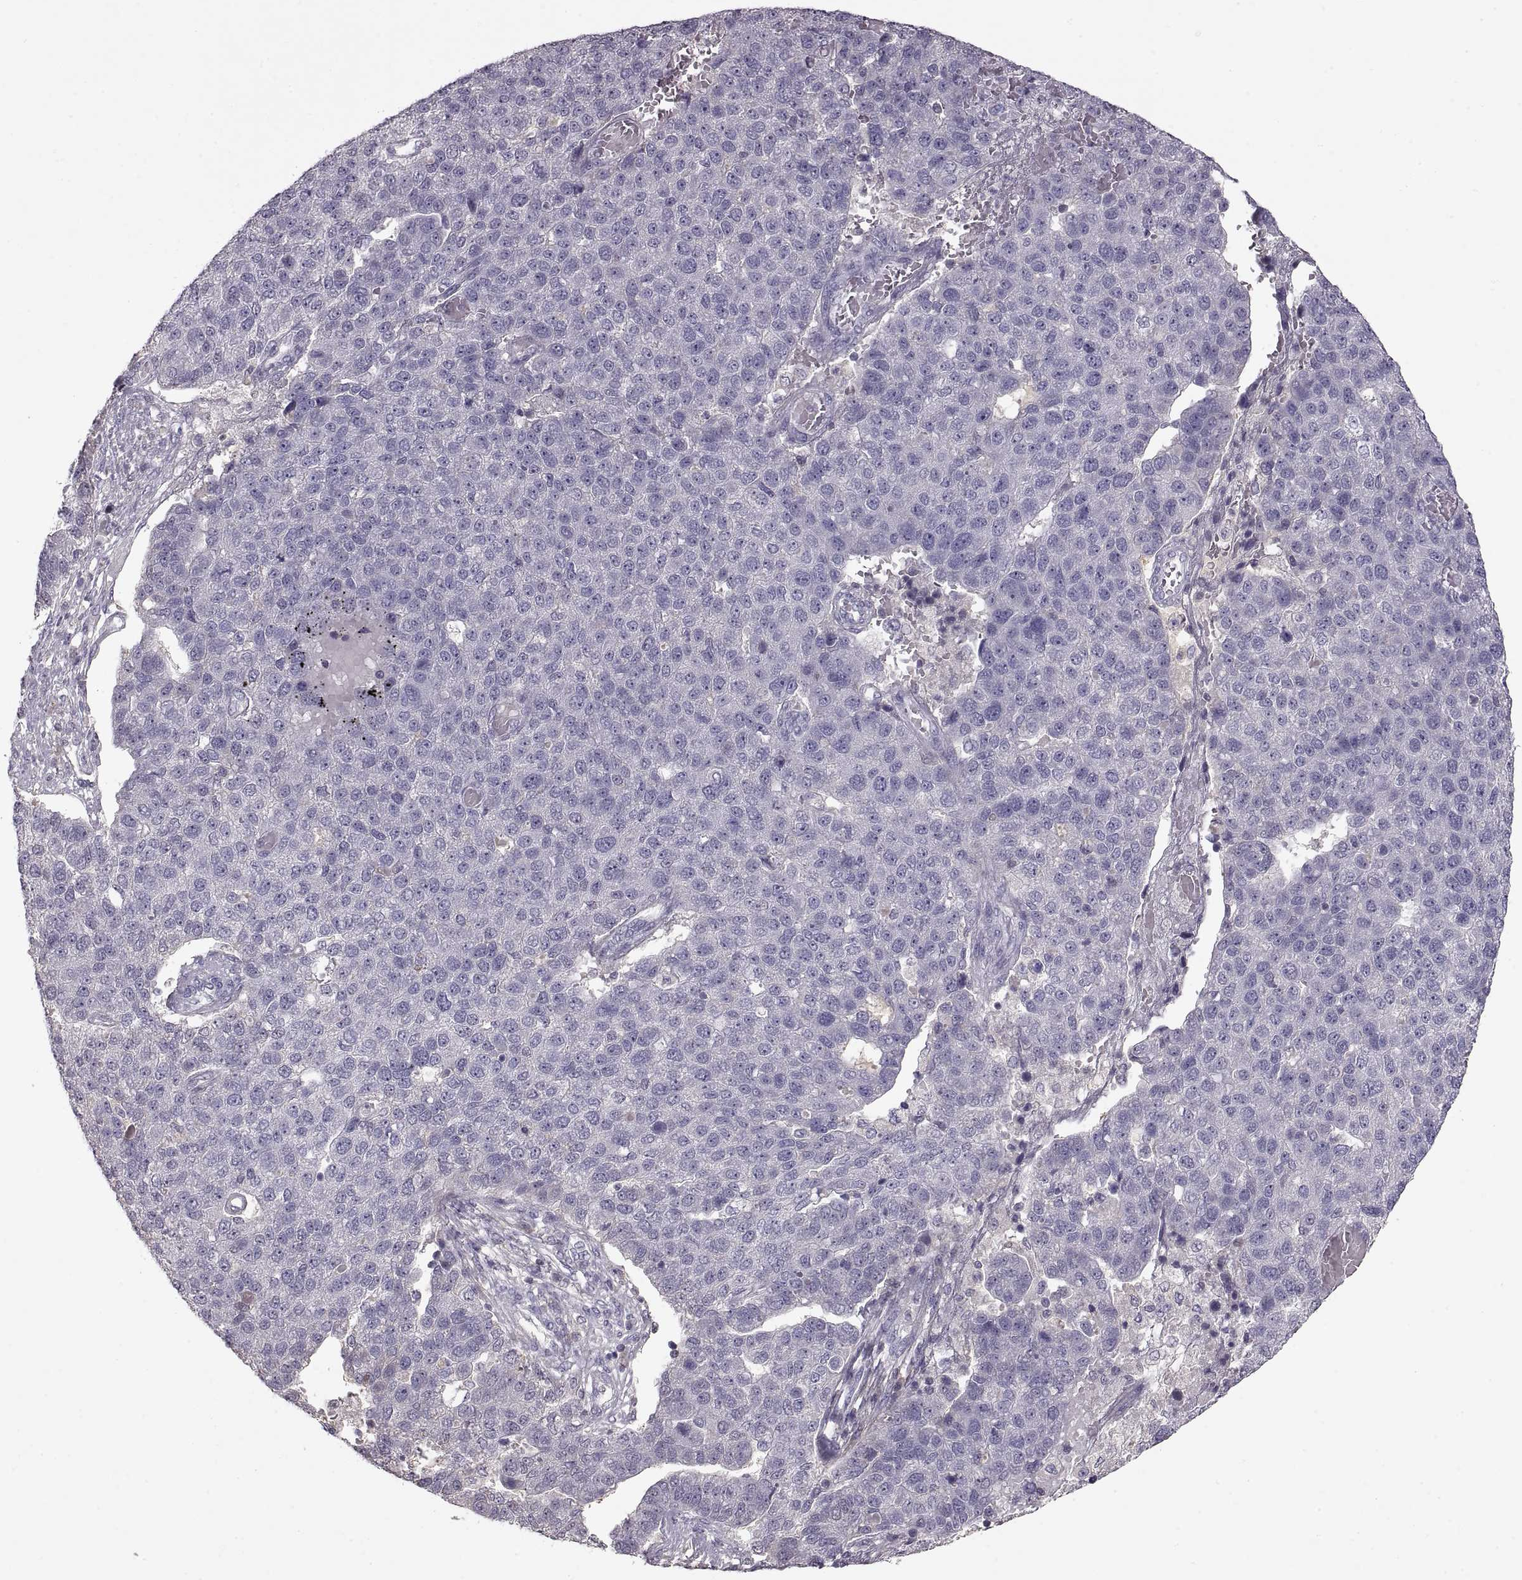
{"staining": {"intensity": "negative", "quantity": "none", "location": "none"}, "tissue": "pancreatic cancer", "cell_type": "Tumor cells", "image_type": "cancer", "snomed": [{"axis": "morphology", "description": "Adenocarcinoma, NOS"}, {"axis": "topography", "description": "Pancreas"}], "caption": "An immunohistochemistry (IHC) histopathology image of pancreatic cancer is shown. There is no staining in tumor cells of pancreatic cancer. Brightfield microscopy of immunohistochemistry stained with DAB (3,3'-diaminobenzidine) (brown) and hematoxylin (blue), captured at high magnification.", "gene": "ADAM11", "patient": {"sex": "female", "age": 61}}